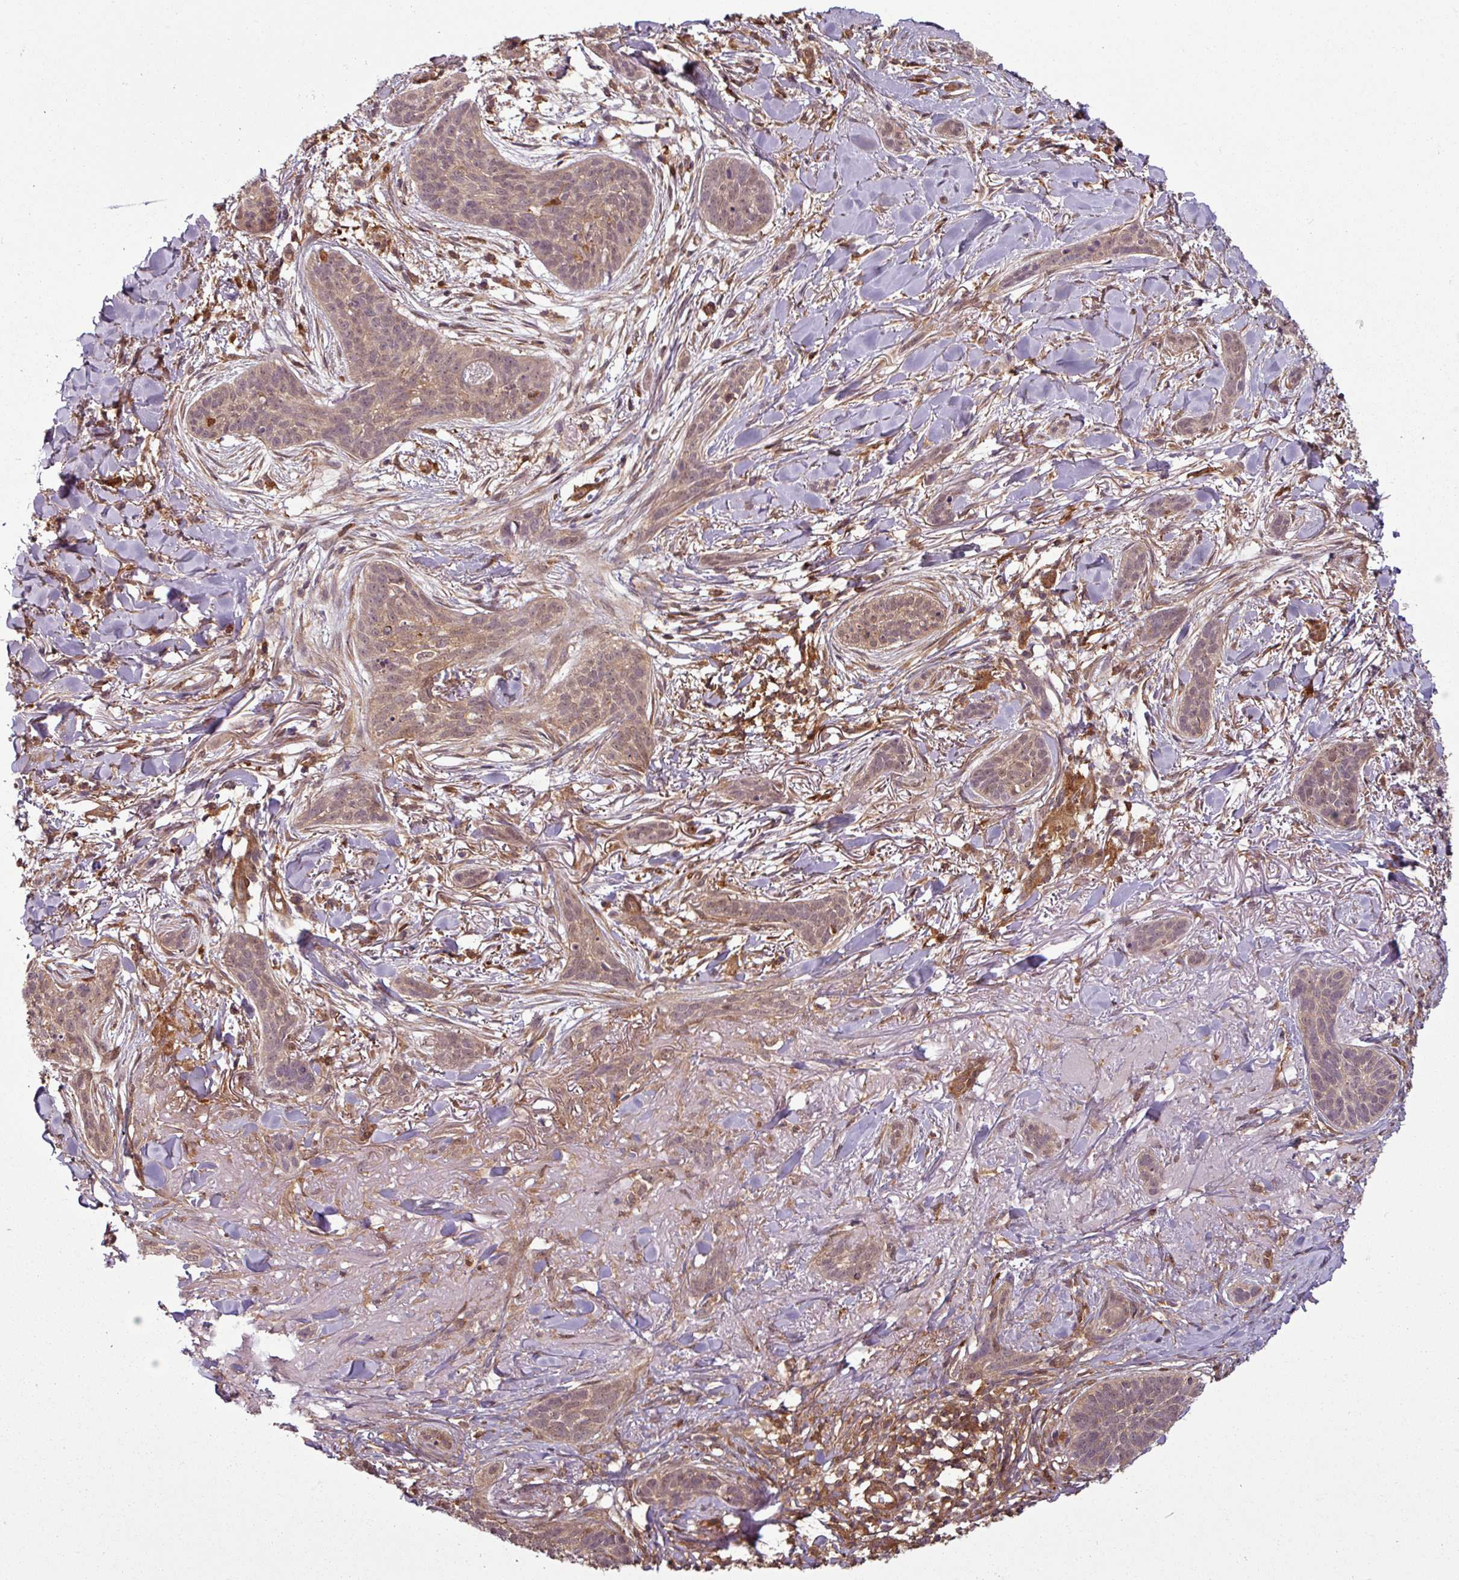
{"staining": {"intensity": "weak", "quantity": ">75%", "location": "cytoplasmic/membranous"}, "tissue": "skin cancer", "cell_type": "Tumor cells", "image_type": "cancer", "snomed": [{"axis": "morphology", "description": "Basal cell carcinoma"}, {"axis": "topography", "description": "Skin"}], "caption": "Protein staining of basal cell carcinoma (skin) tissue exhibits weak cytoplasmic/membranous expression in approximately >75% of tumor cells.", "gene": "SH3BGRL", "patient": {"sex": "male", "age": 52}}